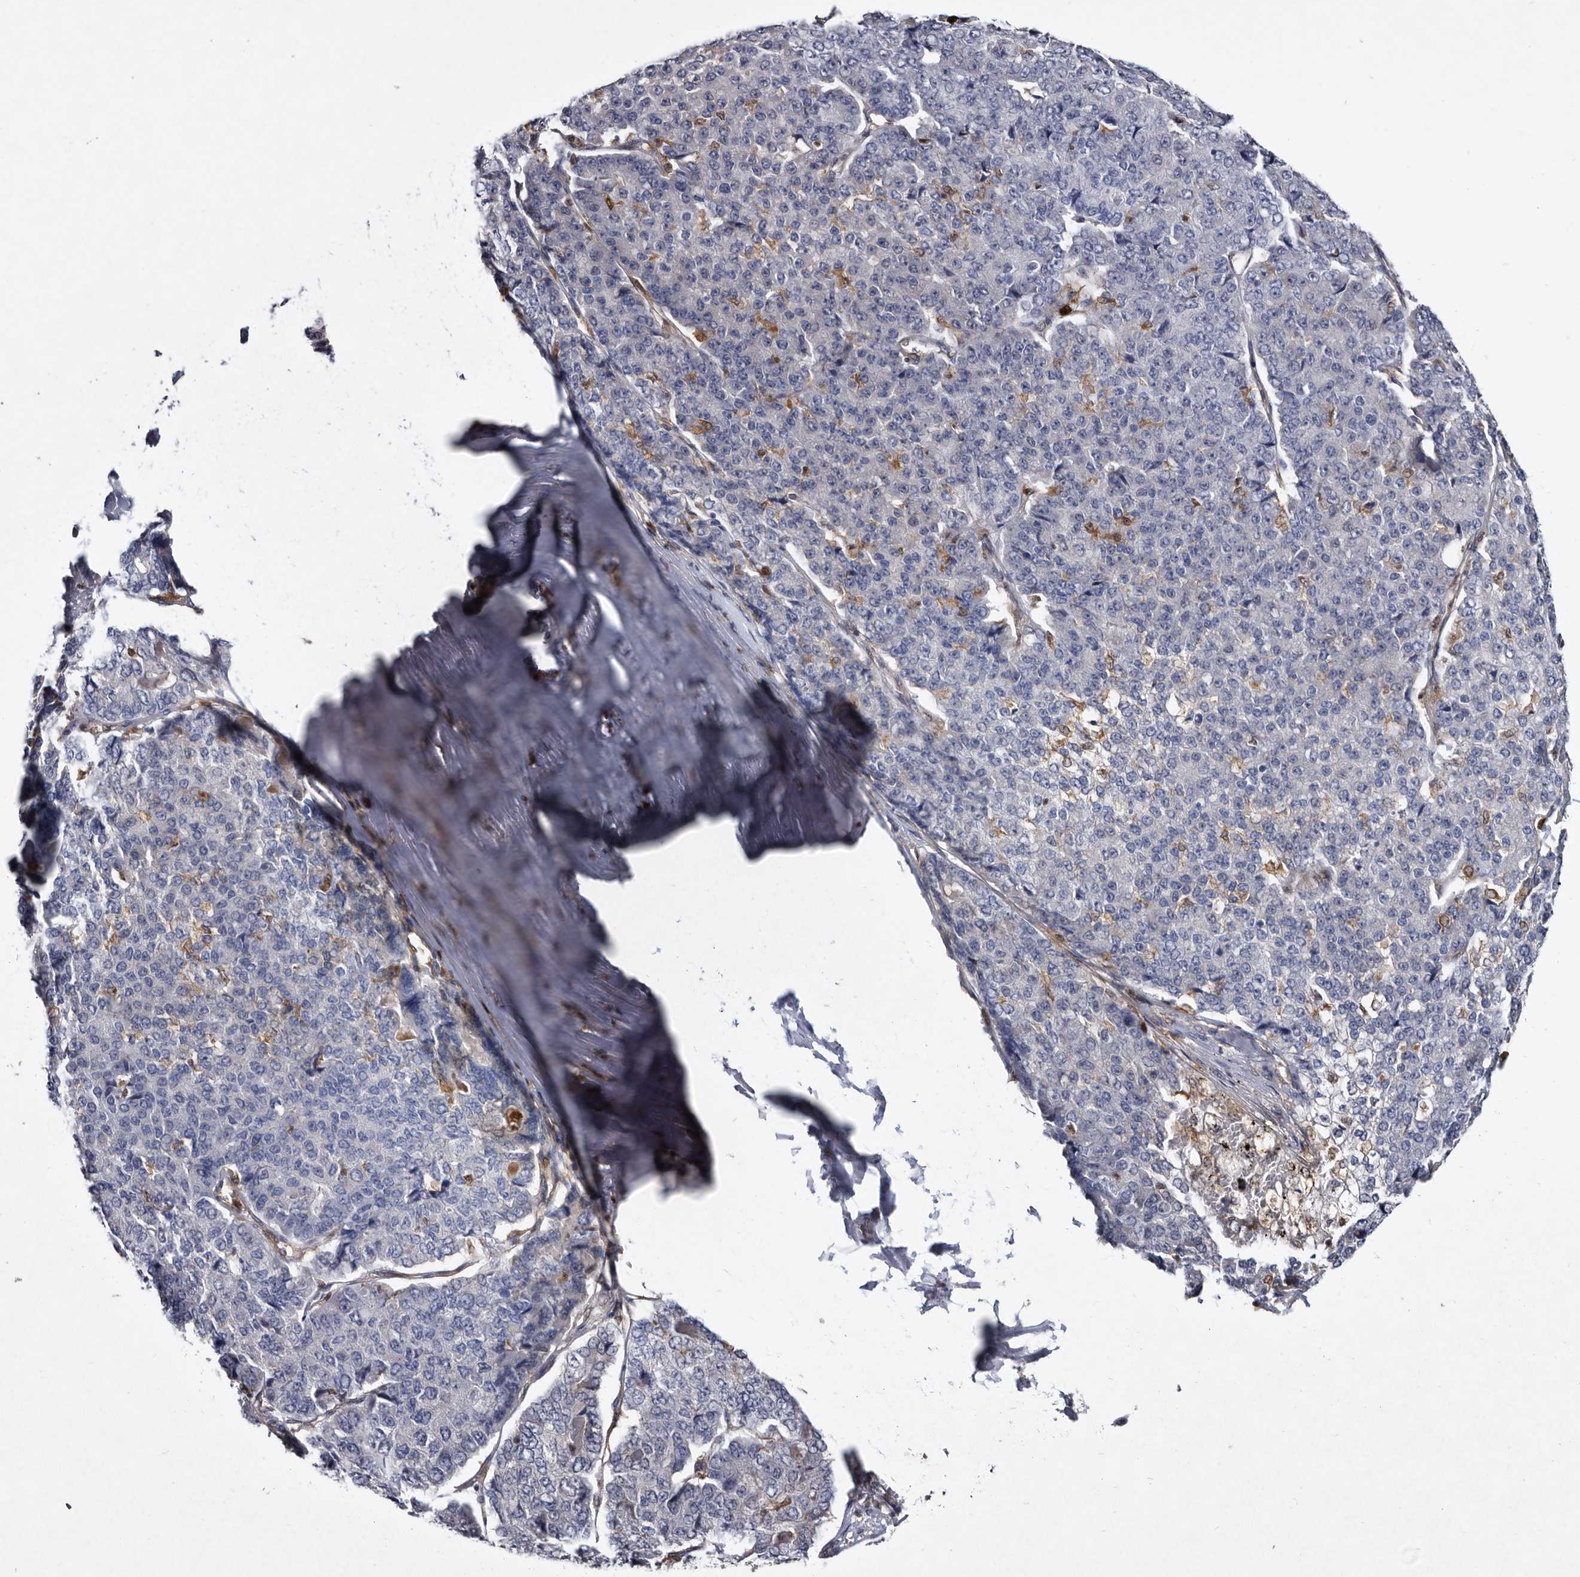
{"staining": {"intensity": "negative", "quantity": "none", "location": "none"}, "tissue": "pancreatic cancer", "cell_type": "Tumor cells", "image_type": "cancer", "snomed": [{"axis": "morphology", "description": "Adenocarcinoma, NOS"}, {"axis": "topography", "description": "Pancreas"}], "caption": "An IHC micrograph of adenocarcinoma (pancreatic) is shown. There is no staining in tumor cells of adenocarcinoma (pancreatic).", "gene": "SERPINB8", "patient": {"sex": "male", "age": 50}}